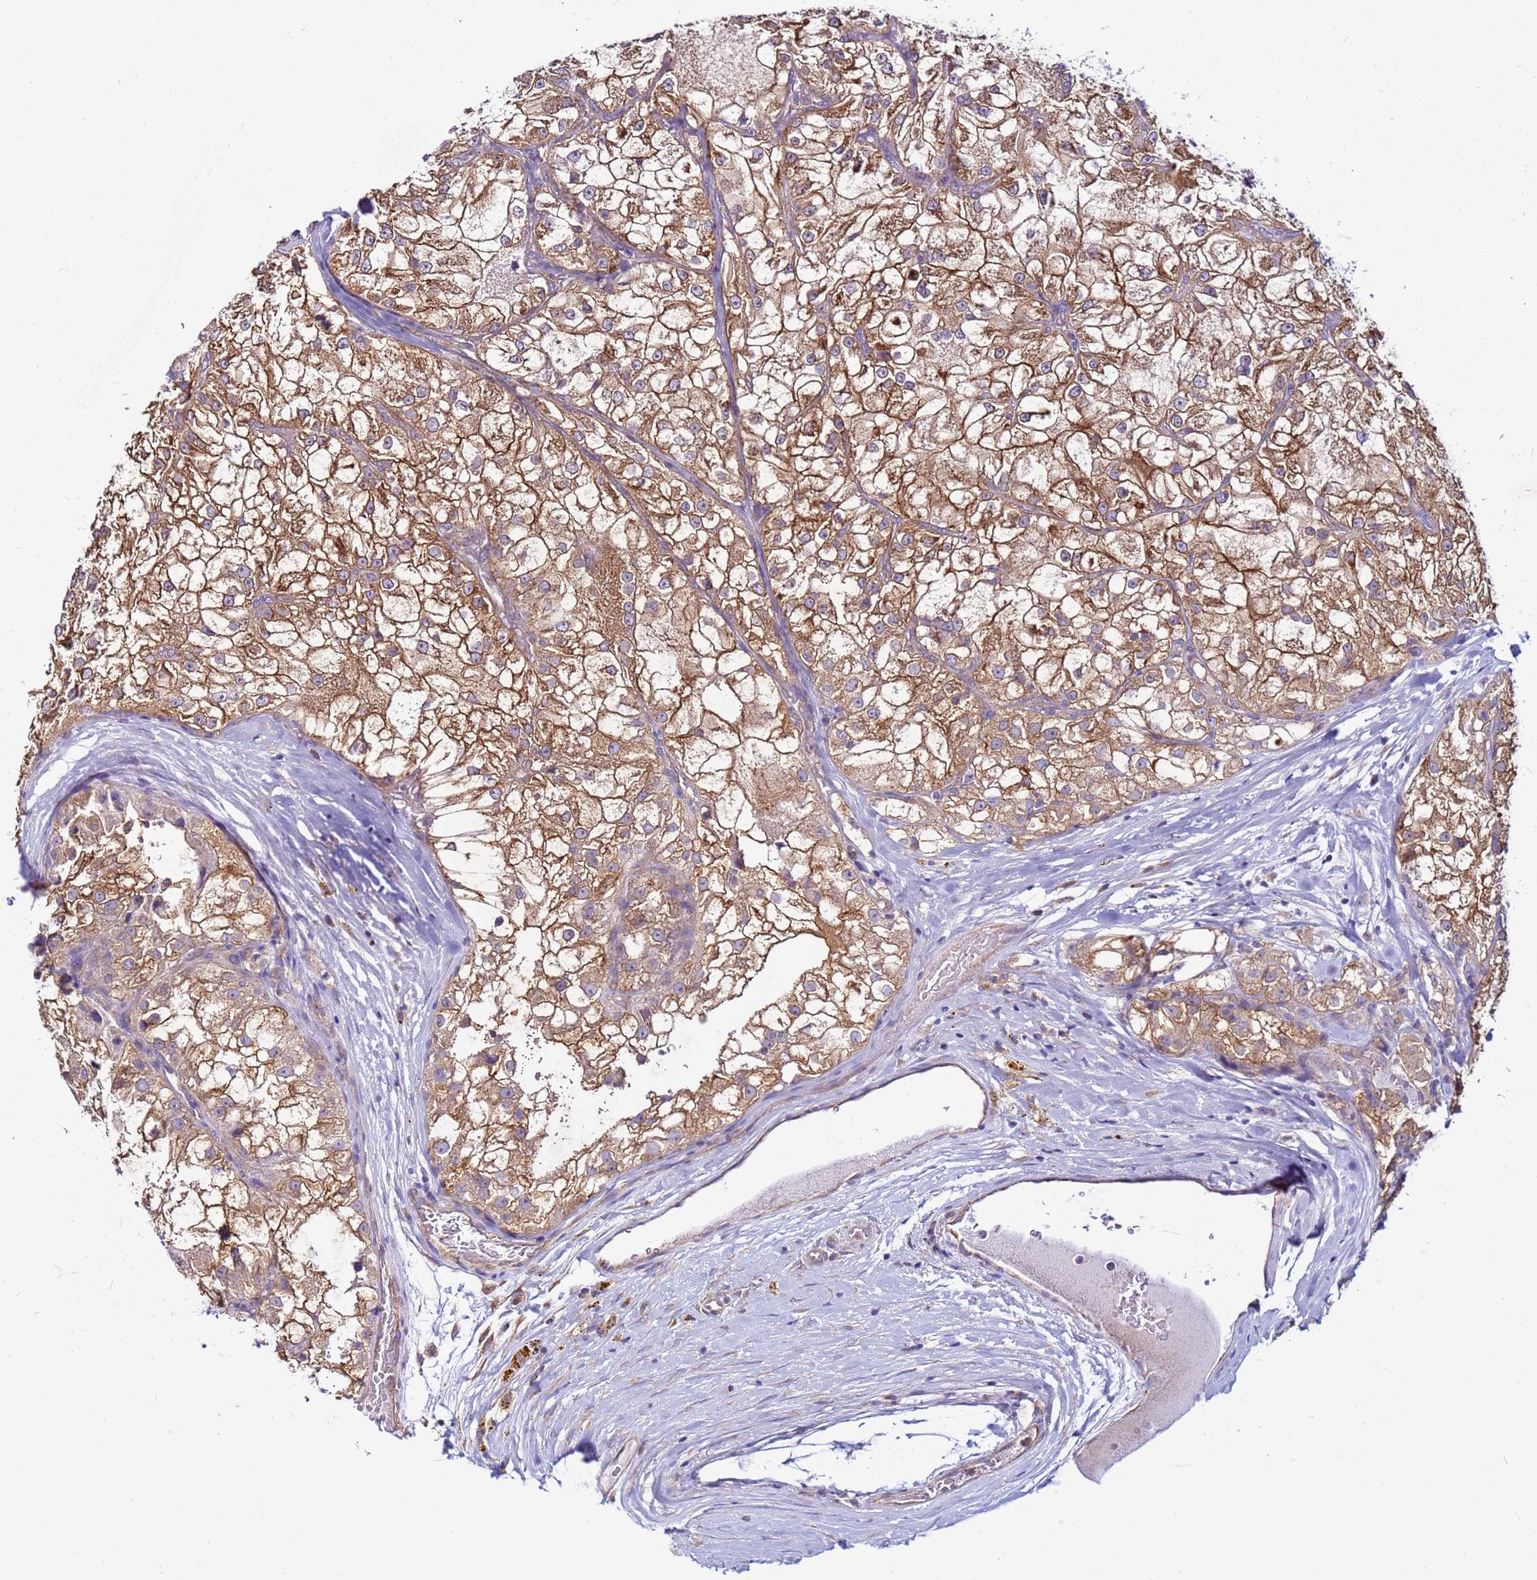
{"staining": {"intensity": "moderate", "quantity": ">75%", "location": "cytoplasmic/membranous"}, "tissue": "renal cancer", "cell_type": "Tumor cells", "image_type": "cancer", "snomed": [{"axis": "morphology", "description": "Adenocarcinoma, NOS"}, {"axis": "topography", "description": "Kidney"}], "caption": "Protein expression analysis of human adenocarcinoma (renal) reveals moderate cytoplasmic/membranous positivity in approximately >75% of tumor cells.", "gene": "PKD1", "patient": {"sex": "female", "age": 72}}